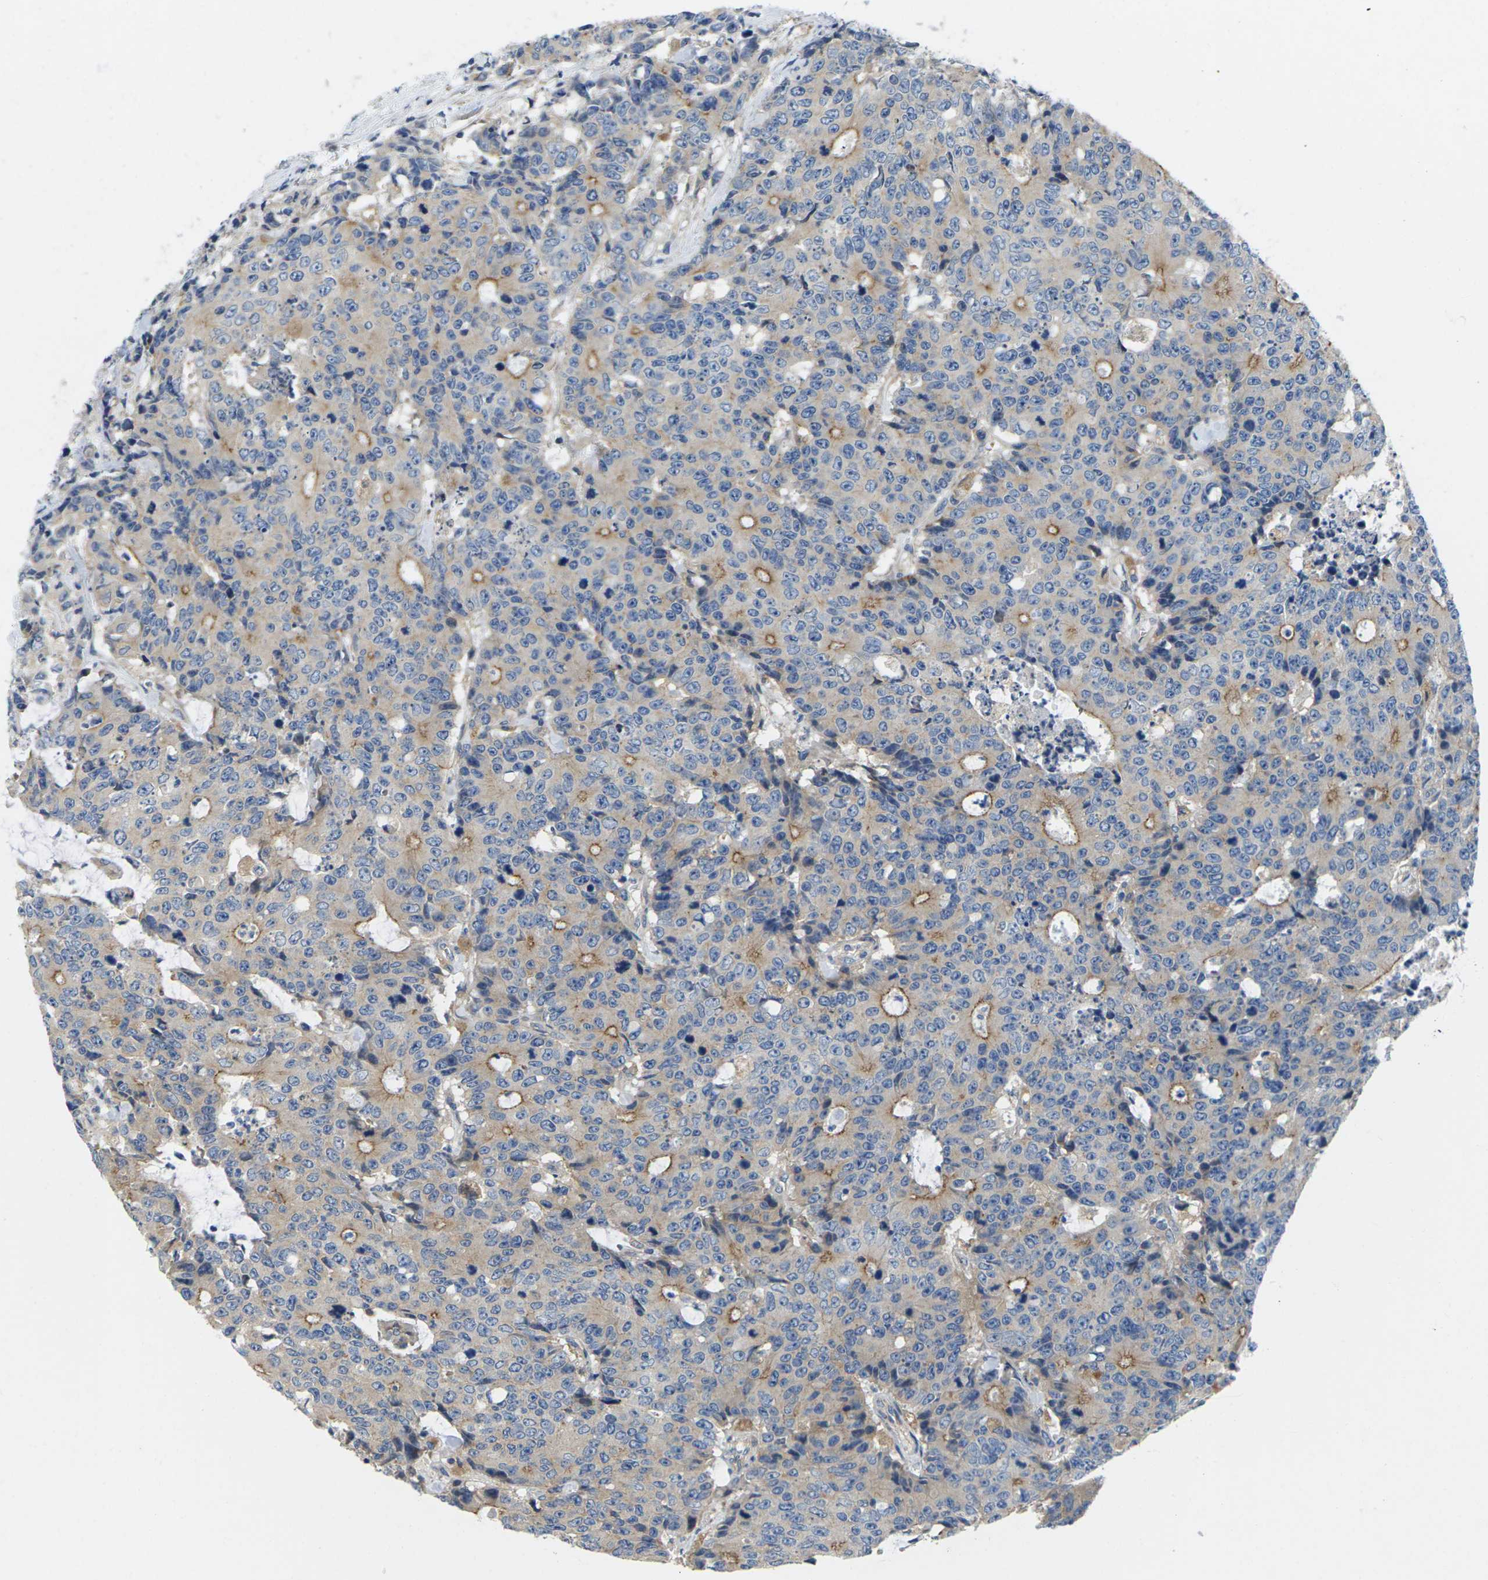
{"staining": {"intensity": "moderate", "quantity": "25%-75%", "location": "cytoplasmic/membranous"}, "tissue": "colorectal cancer", "cell_type": "Tumor cells", "image_type": "cancer", "snomed": [{"axis": "morphology", "description": "Adenocarcinoma, NOS"}, {"axis": "topography", "description": "Colon"}], "caption": "Human adenocarcinoma (colorectal) stained with a protein marker displays moderate staining in tumor cells.", "gene": "SCNN1A", "patient": {"sex": "female", "age": 86}}